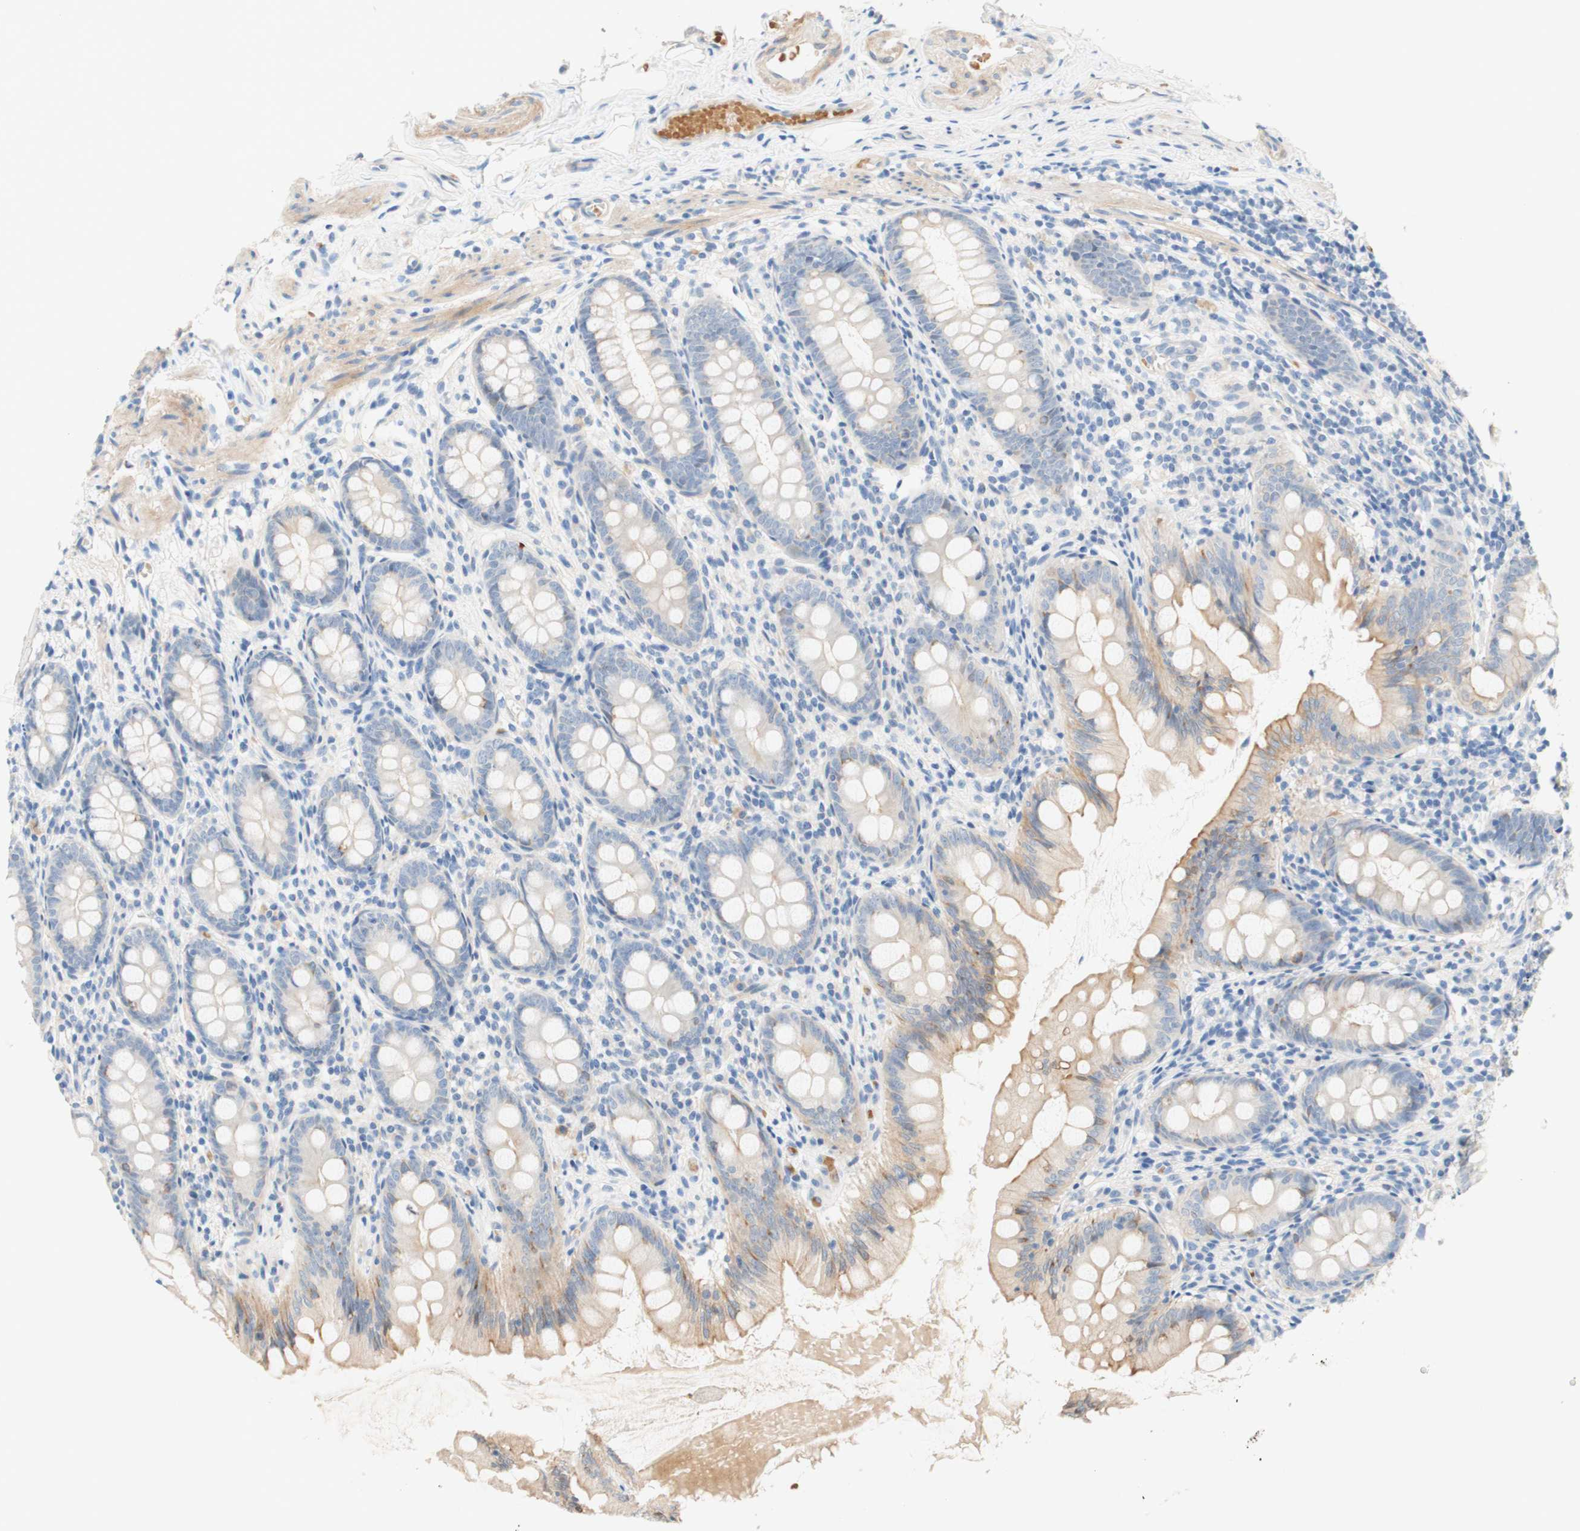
{"staining": {"intensity": "moderate", "quantity": "25%-75%", "location": "cytoplasmic/membranous"}, "tissue": "appendix", "cell_type": "Glandular cells", "image_type": "normal", "snomed": [{"axis": "morphology", "description": "Normal tissue, NOS"}, {"axis": "topography", "description": "Appendix"}], "caption": "Benign appendix shows moderate cytoplasmic/membranous positivity in about 25%-75% of glandular cells, visualized by immunohistochemistry.", "gene": "ENTREP2", "patient": {"sex": "female", "age": 77}}